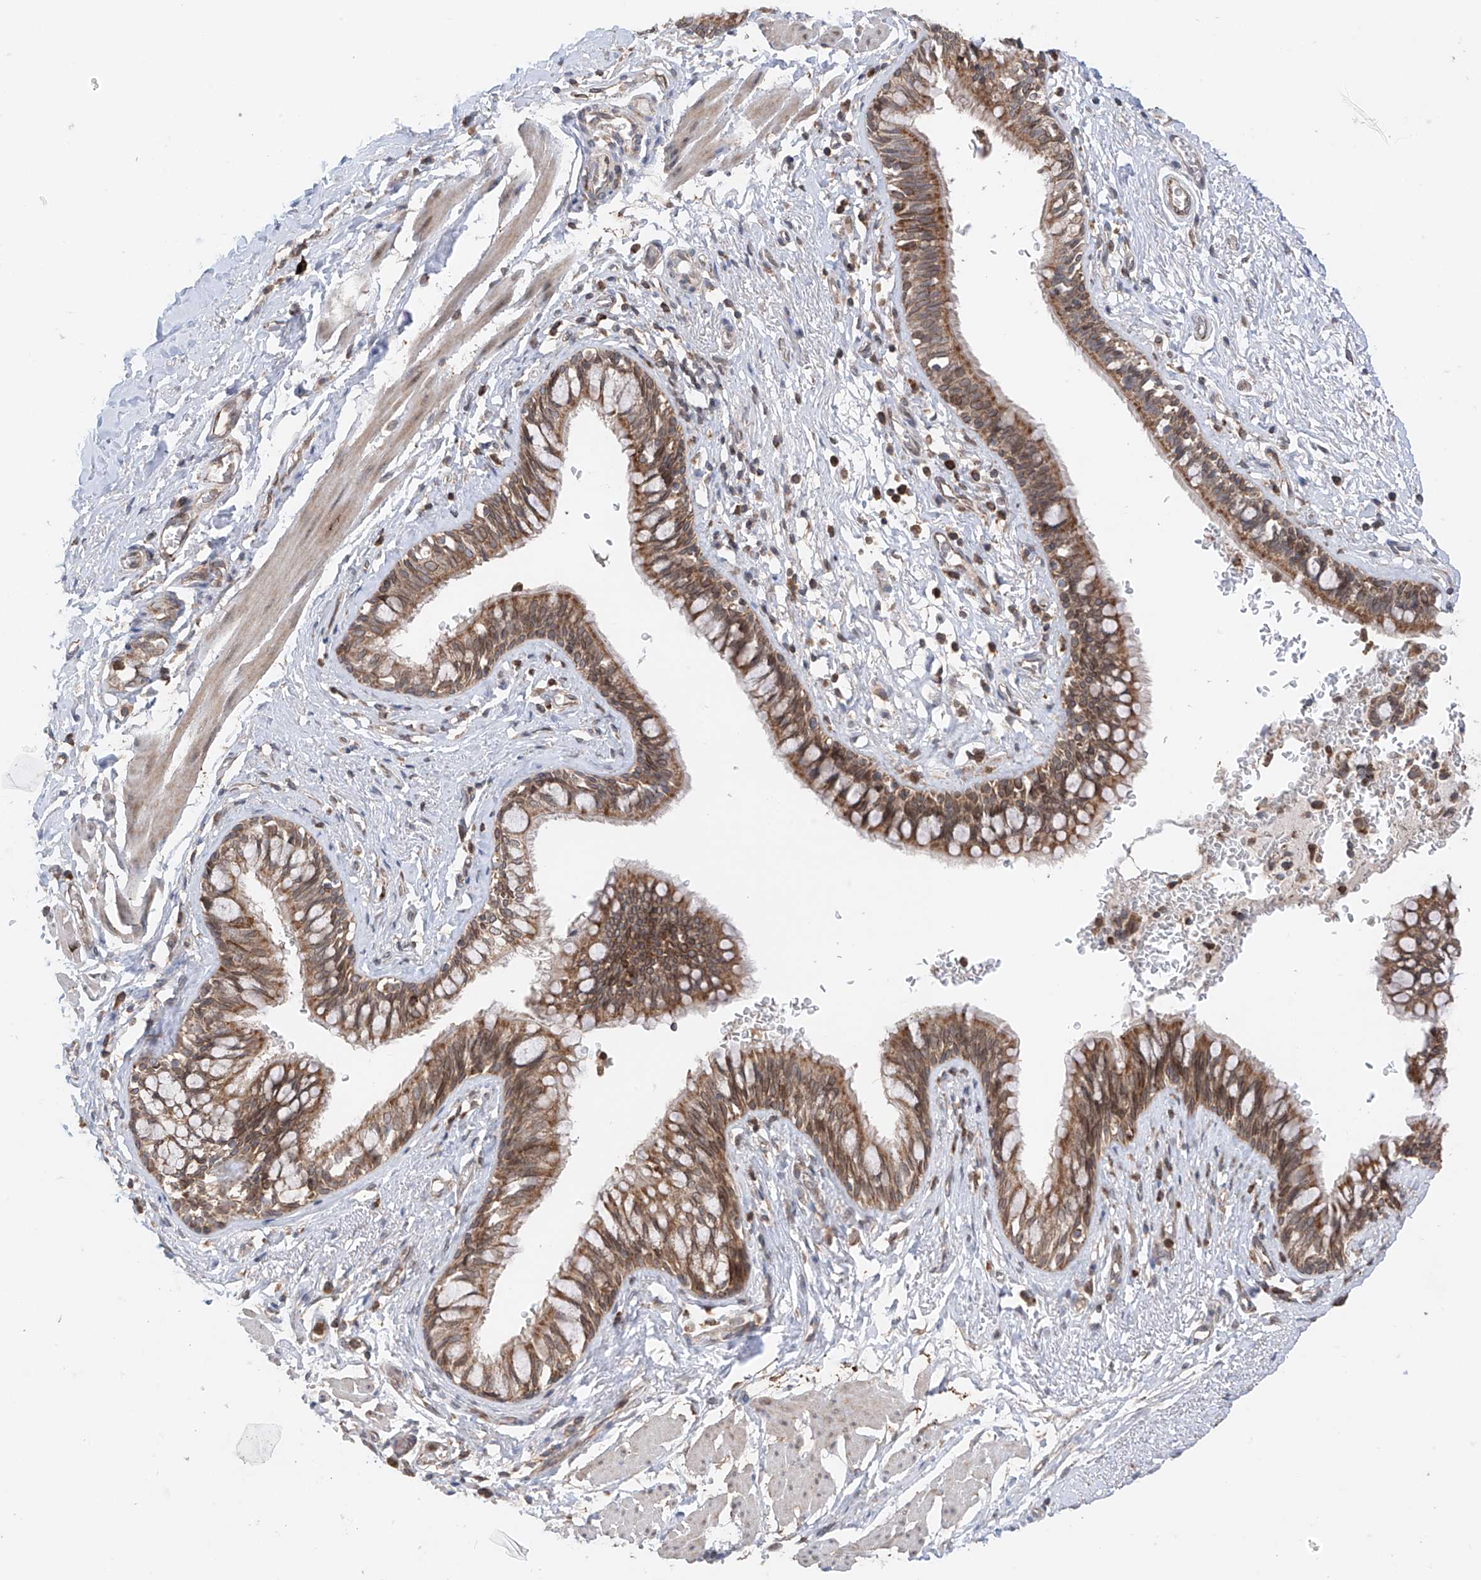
{"staining": {"intensity": "moderate", "quantity": ">75%", "location": "cytoplasmic/membranous,nuclear"}, "tissue": "bronchus", "cell_type": "Respiratory epithelial cells", "image_type": "normal", "snomed": [{"axis": "morphology", "description": "Normal tissue, NOS"}, {"axis": "topography", "description": "Cartilage tissue"}, {"axis": "topography", "description": "Bronchus"}], "caption": "An IHC photomicrograph of unremarkable tissue is shown. Protein staining in brown highlights moderate cytoplasmic/membranous,nuclear positivity in bronchus within respiratory epithelial cells. Ihc stains the protein of interest in brown and the nuclei are stained blue.", "gene": "AHCTF1", "patient": {"sex": "female", "age": 36}}